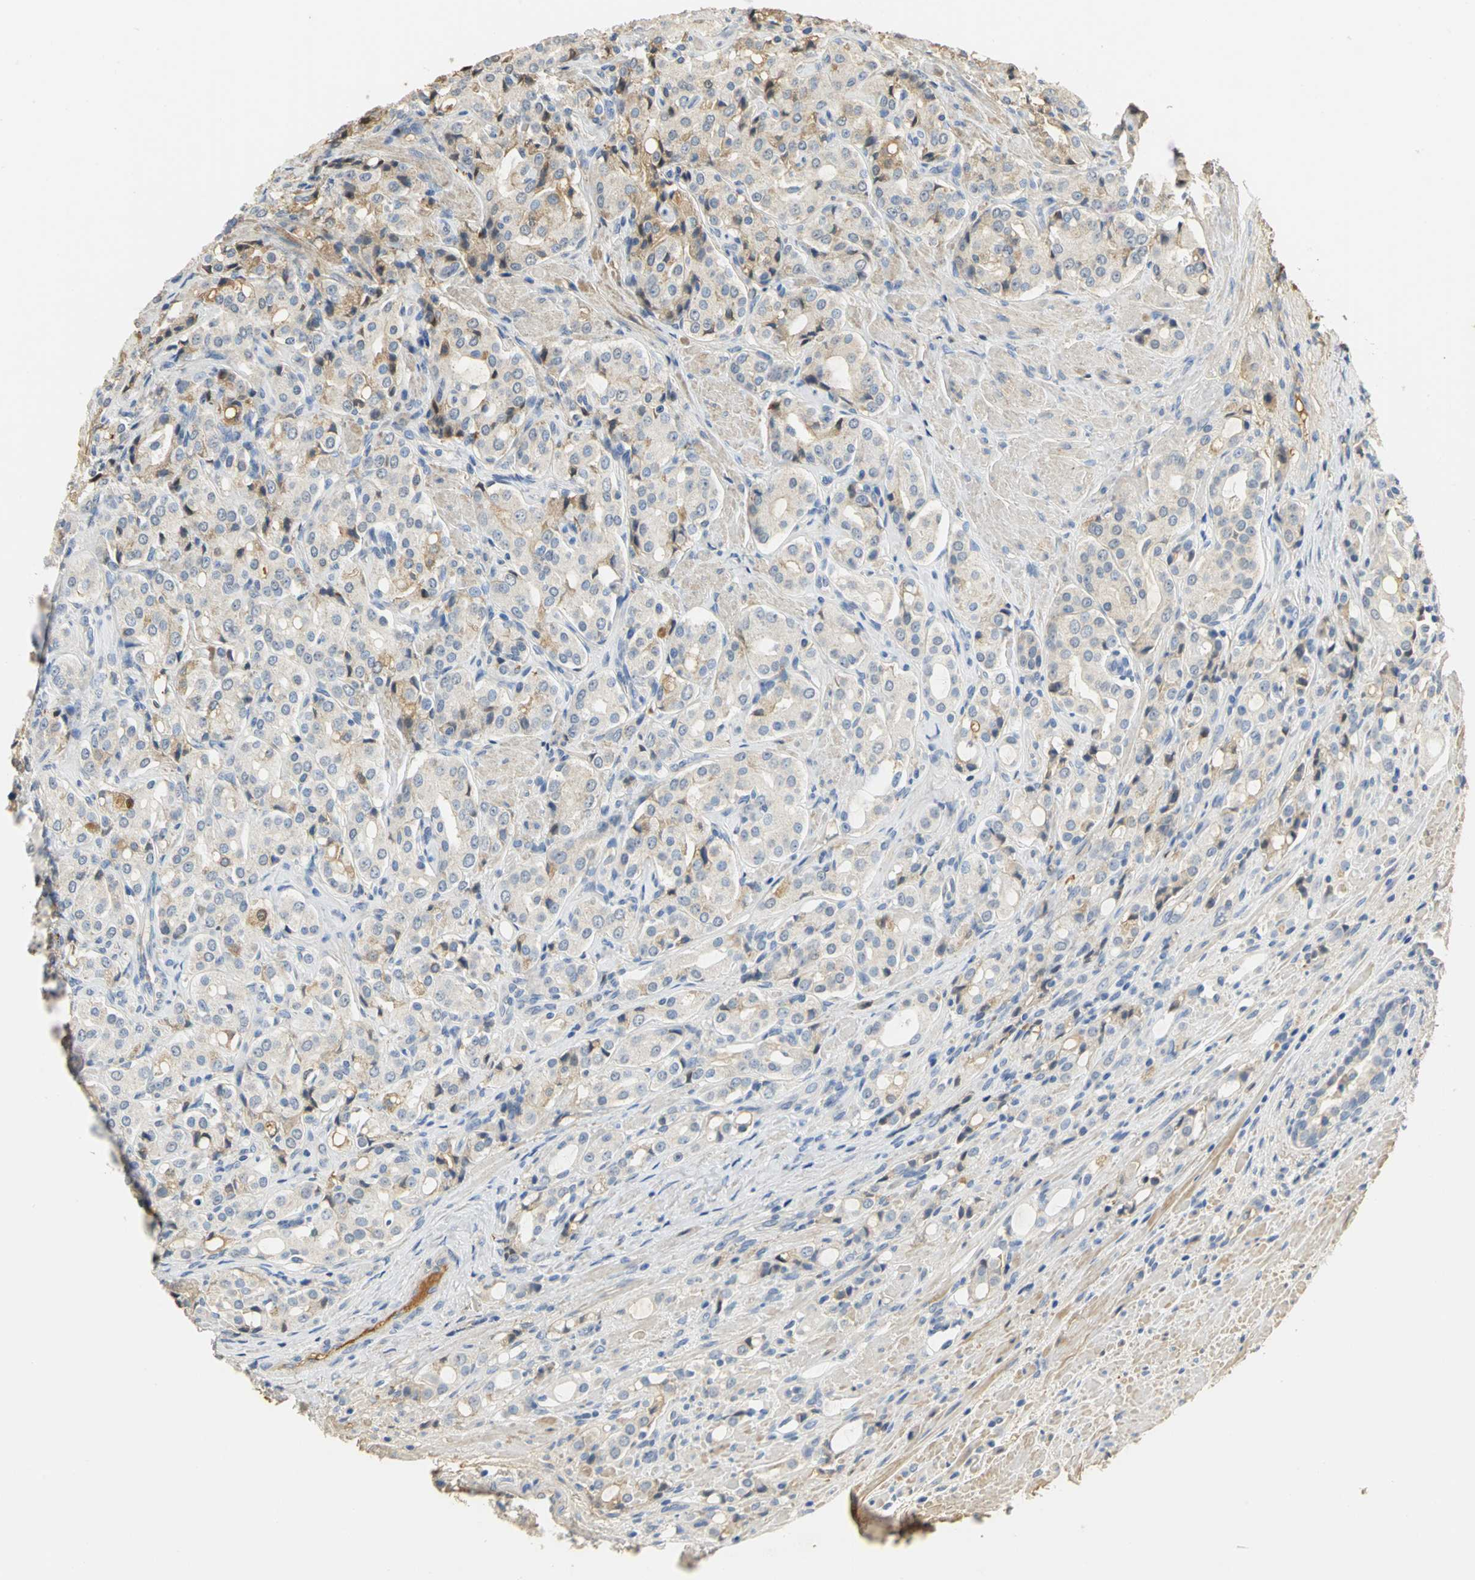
{"staining": {"intensity": "moderate", "quantity": "<25%", "location": "cytoplasmic/membranous"}, "tissue": "prostate cancer", "cell_type": "Tumor cells", "image_type": "cancer", "snomed": [{"axis": "morphology", "description": "Adenocarcinoma, High grade"}, {"axis": "topography", "description": "Prostate"}], "caption": "Immunohistochemistry histopathology image of prostate cancer stained for a protein (brown), which displays low levels of moderate cytoplasmic/membranous expression in about <25% of tumor cells.", "gene": "GYG2", "patient": {"sex": "male", "age": 72}}